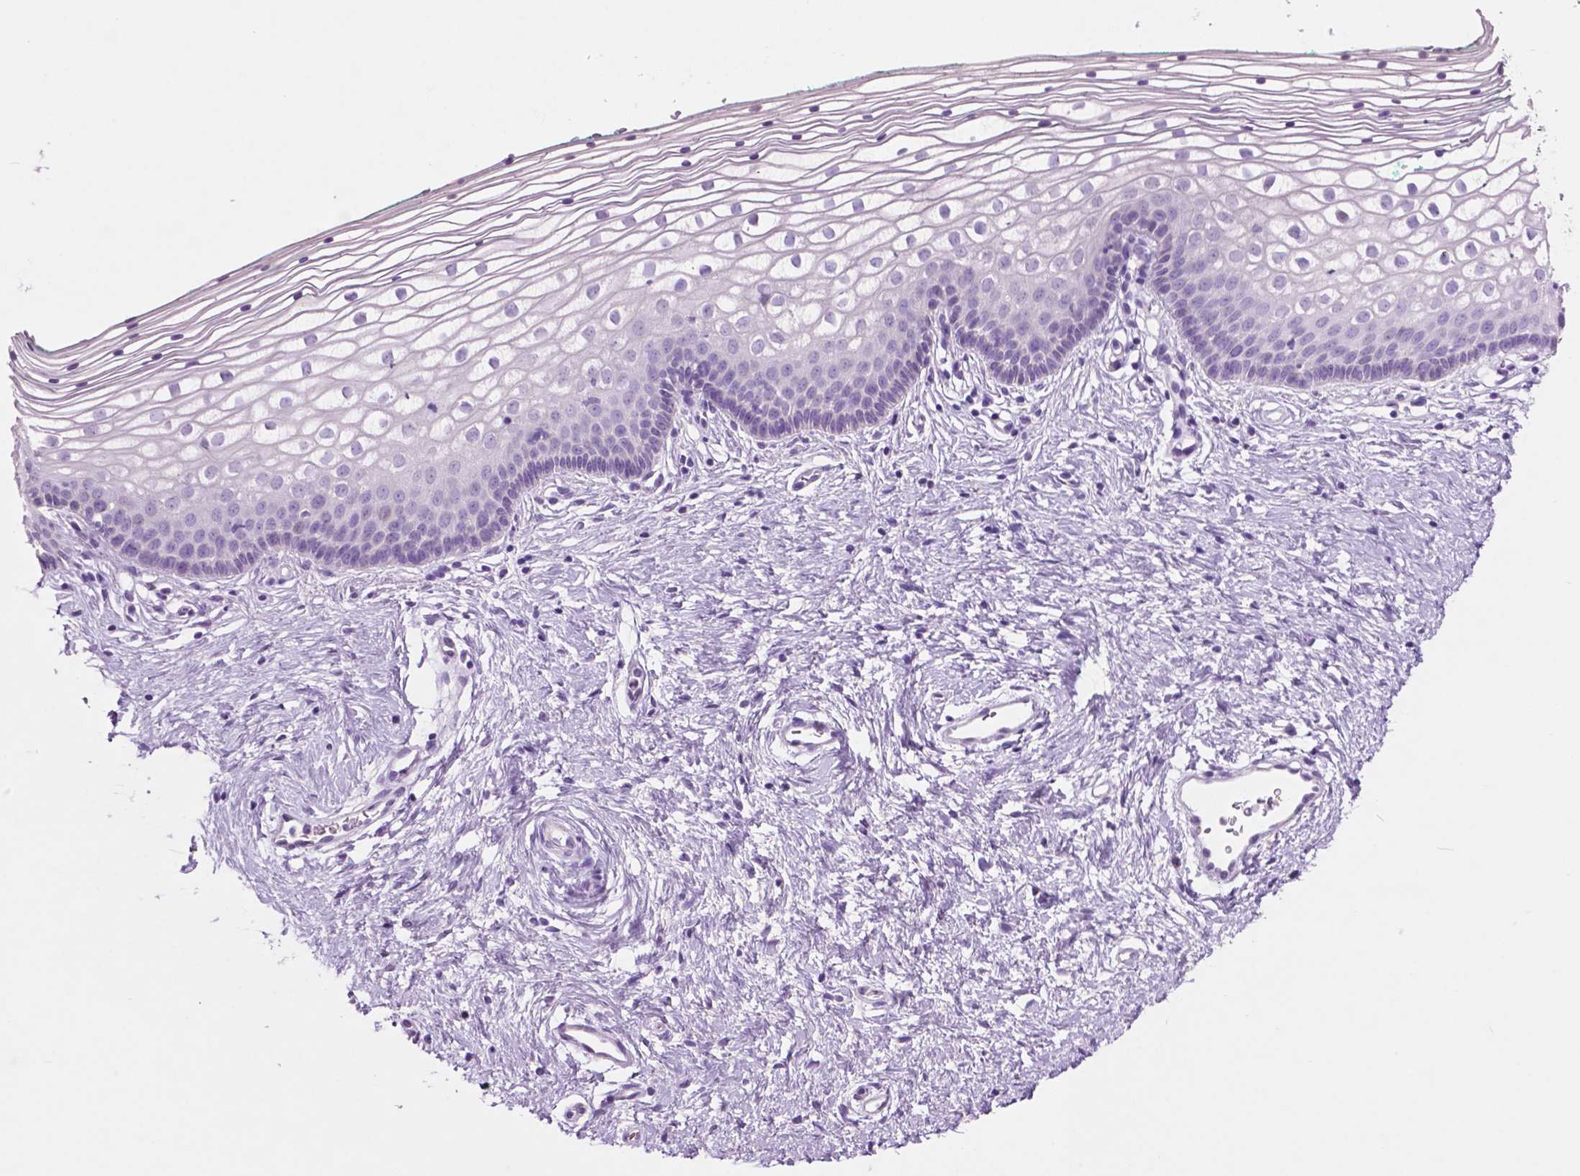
{"staining": {"intensity": "negative", "quantity": "none", "location": "none"}, "tissue": "vagina", "cell_type": "Squamous epithelial cells", "image_type": "normal", "snomed": [{"axis": "morphology", "description": "Normal tissue, NOS"}, {"axis": "topography", "description": "Vagina"}], "caption": "High magnification brightfield microscopy of normal vagina stained with DAB (3,3'-diaminobenzidine) (brown) and counterstained with hematoxylin (blue): squamous epithelial cells show no significant expression. (Immunohistochemistry (ihc), brightfield microscopy, high magnification).", "gene": "IDO1", "patient": {"sex": "female", "age": 36}}